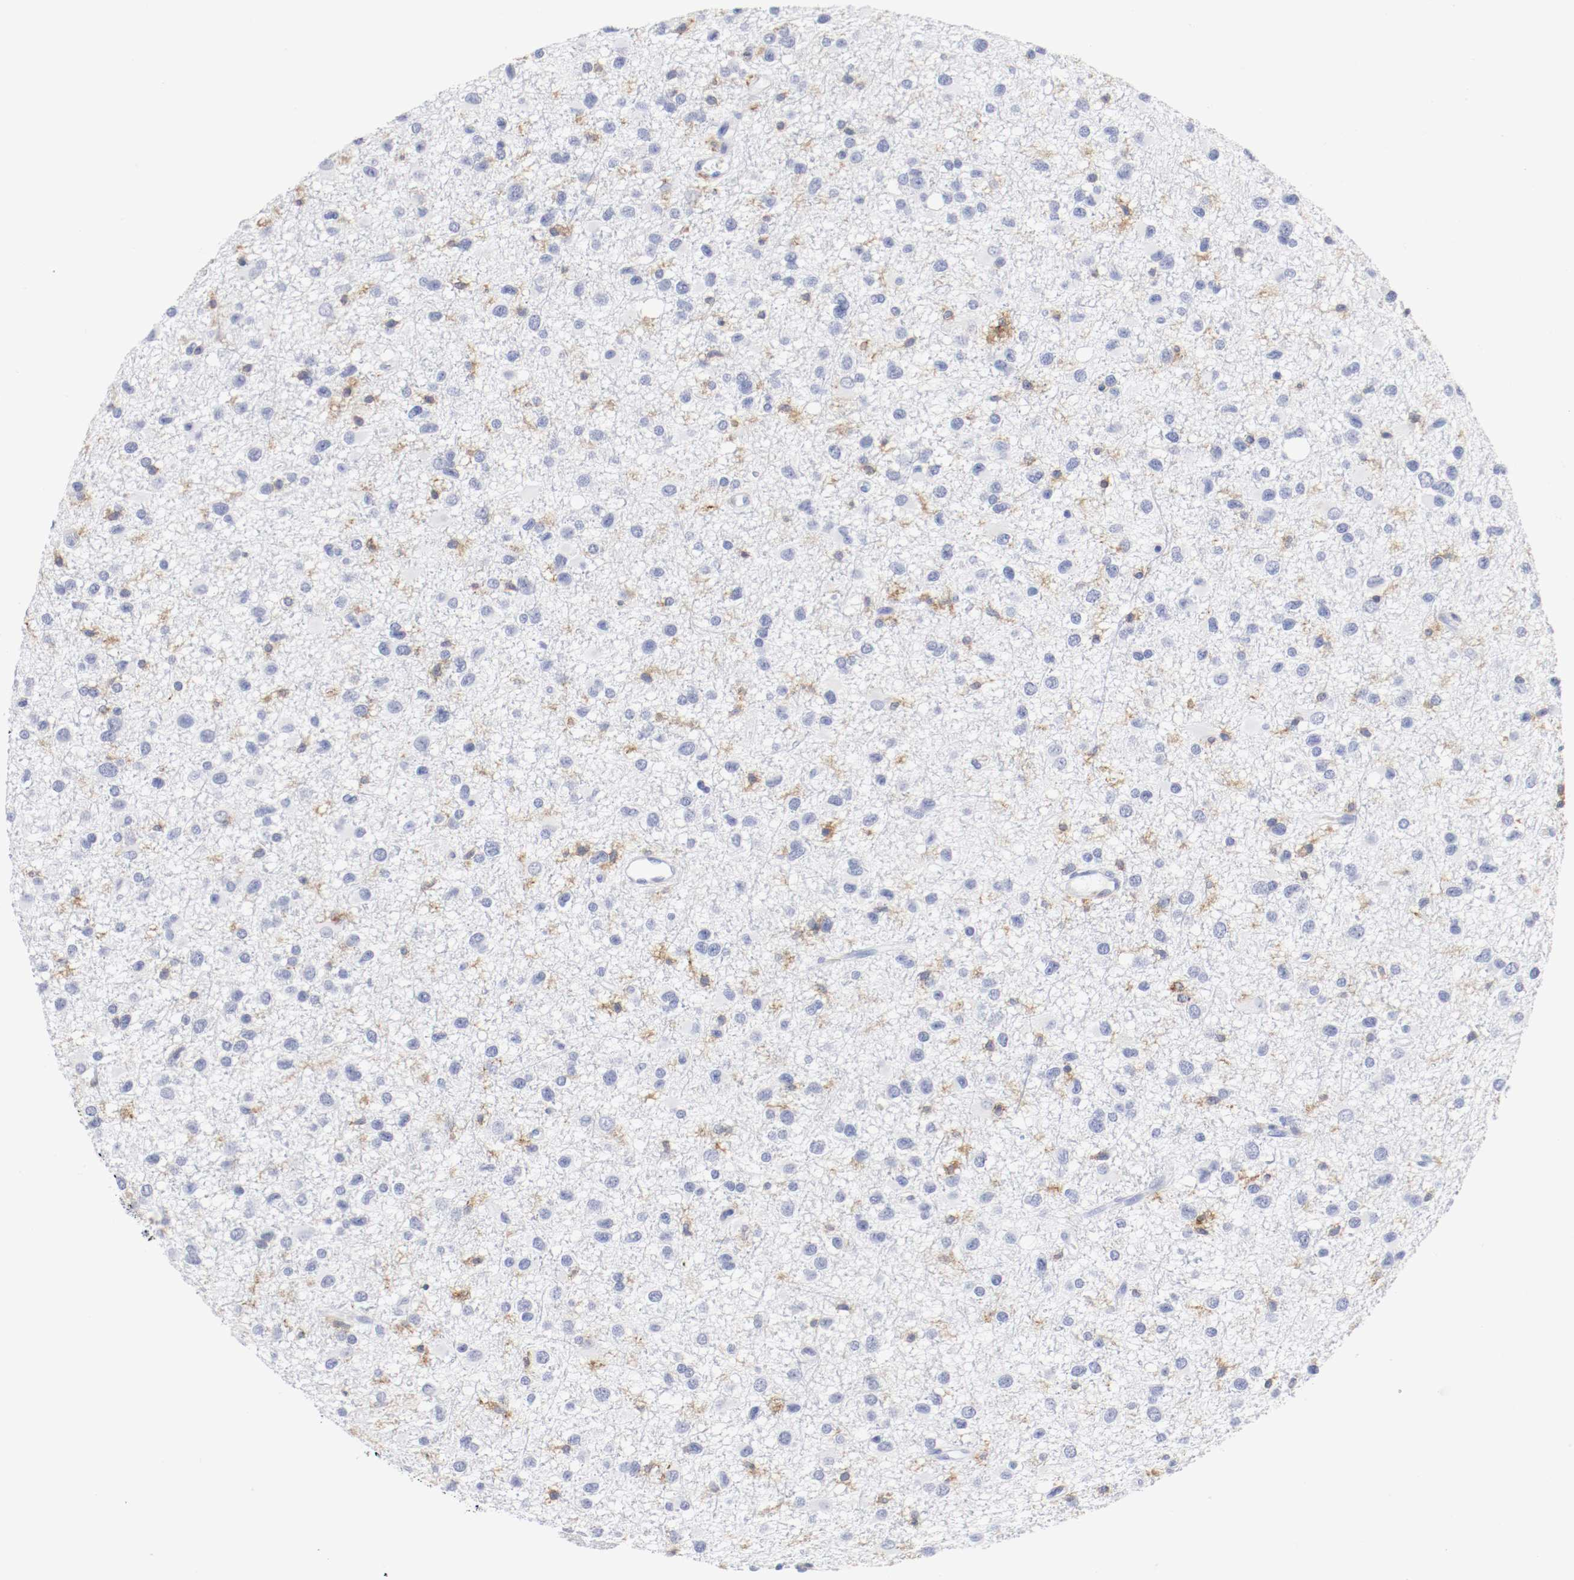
{"staining": {"intensity": "negative", "quantity": "none", "location": "none"}, "tissue": "glioma", "cell_type": "Tumor cells", "image_type": "cancer", "snomed": [{"axis": "morphology", "description": "Glioma, malignant, Low grade"}, {"axis": "topography", "description": "Brain"}], "caption": "This image is of glioma stained with immunohistochemistry to label a protein in brown with the nuclei are counter-stained blue. There is no positivity in tumor cells.", "gene": "ITGAX", "patient": {"sex": "male", "age": 42}}